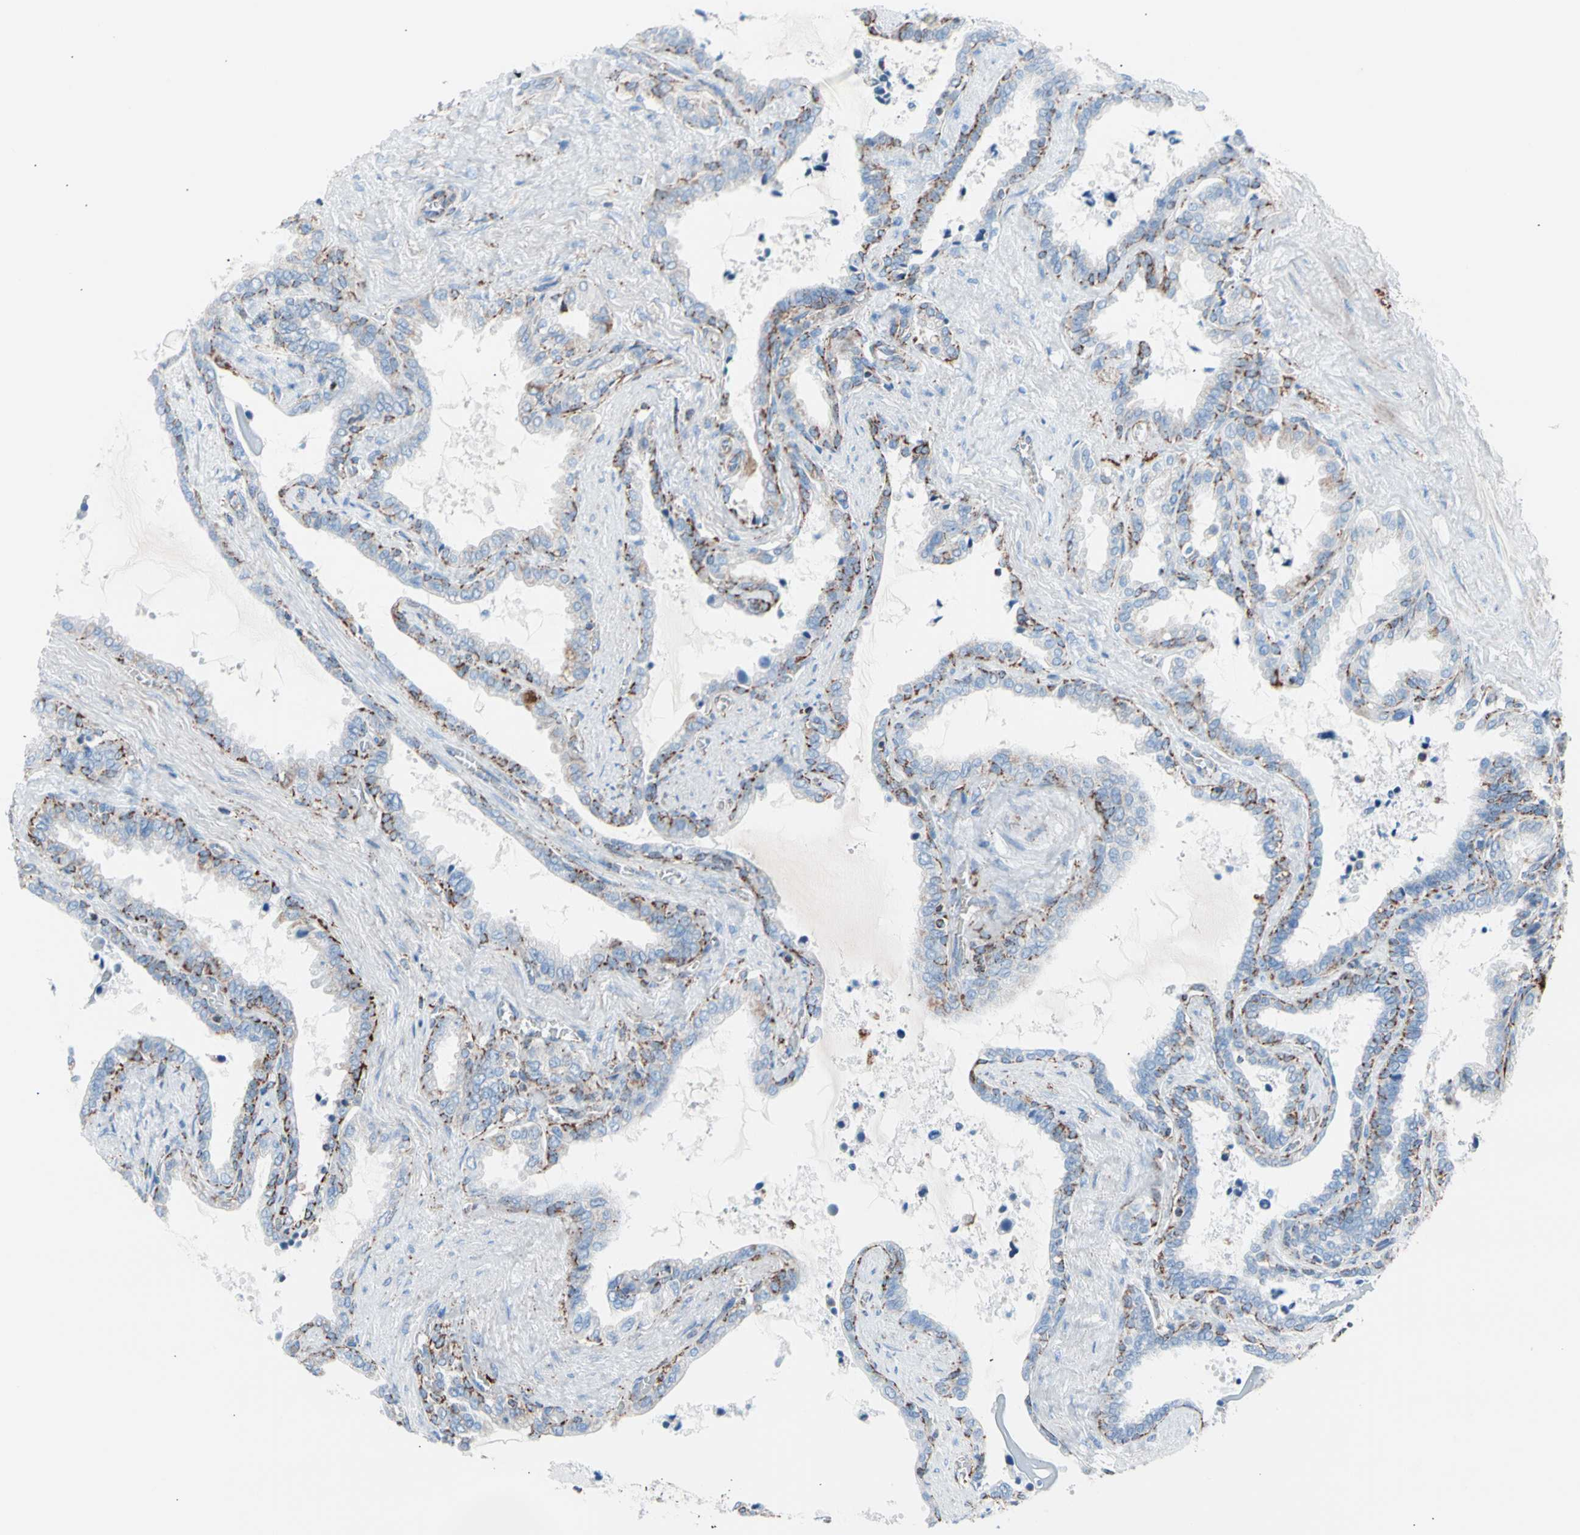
{"staining": {"intensity": "strong", "quantity": "25%-75%", "location": "cytoplasmic/membranous"}, "tissue": "seminal vesicle", "cell_type": "Glandular cells", "image_type": "normal", "snomed": [{"axis": "morphology", "description": "Normal tissue, NOS"}, {"axis": "topography", "description": "Seminal veicle"}], "caption": "This histopathology image shows normal seminal vesicle stained with IHC to label a protein in brown. The cytoplasmic/membranous of glandular cells show strong positivity for the protein. Nuclei are counter-stained blue.", "gene": "HK1", "patient": {"sex": "male", "age": 46}}